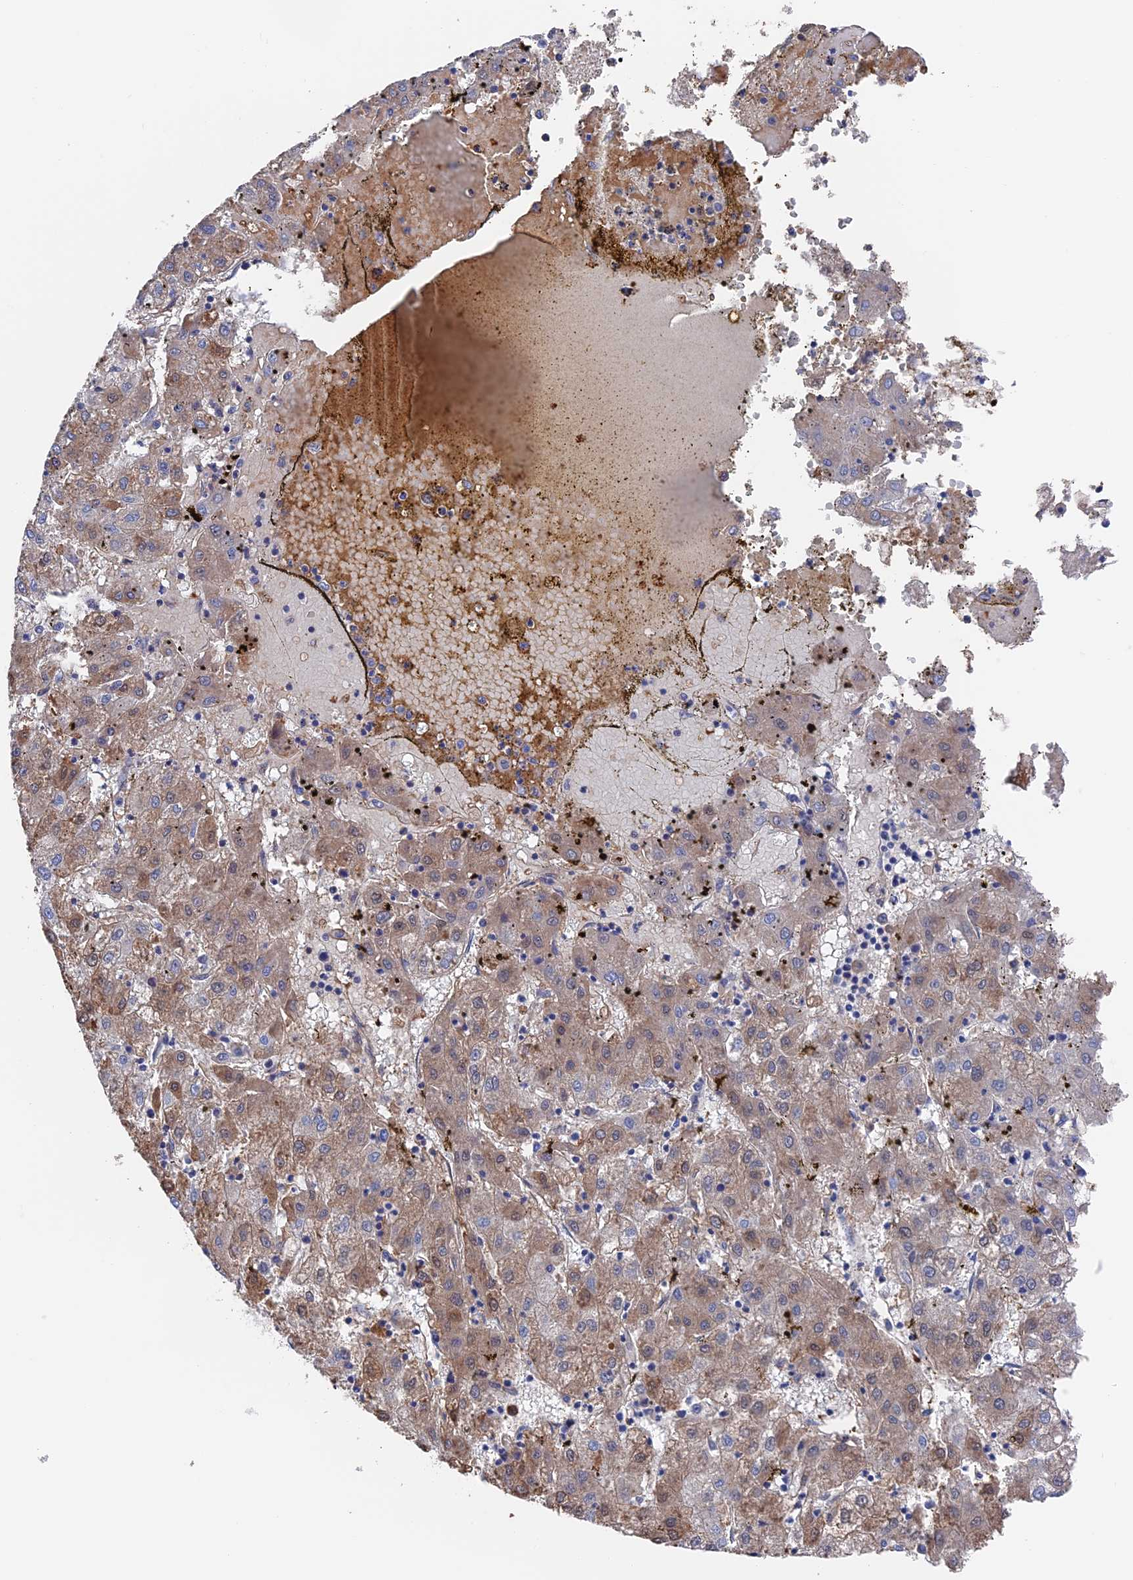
{"staining": {"intensity": "moderate", "quantity": "25%-75%", "location": "cytoplasmic/membranous"}, "tissue": "liver cancer", "cell_type": "Tumor cells", "image_type": "cancer", "snomed": [{"axis": "morphology", "description": "Carcinoma, Hepatocellular, NOS"}, {"axis": "topography", "description": "Liver"}], "caption": "Protein staining of liver hepatocellular carcinoma tissue exhibits moderate cytoplasmic/membranous positivity in about 25%-75% of tumor cells.", "gene": "HPF1", "patient": {"sex": "male", "age": 72}}